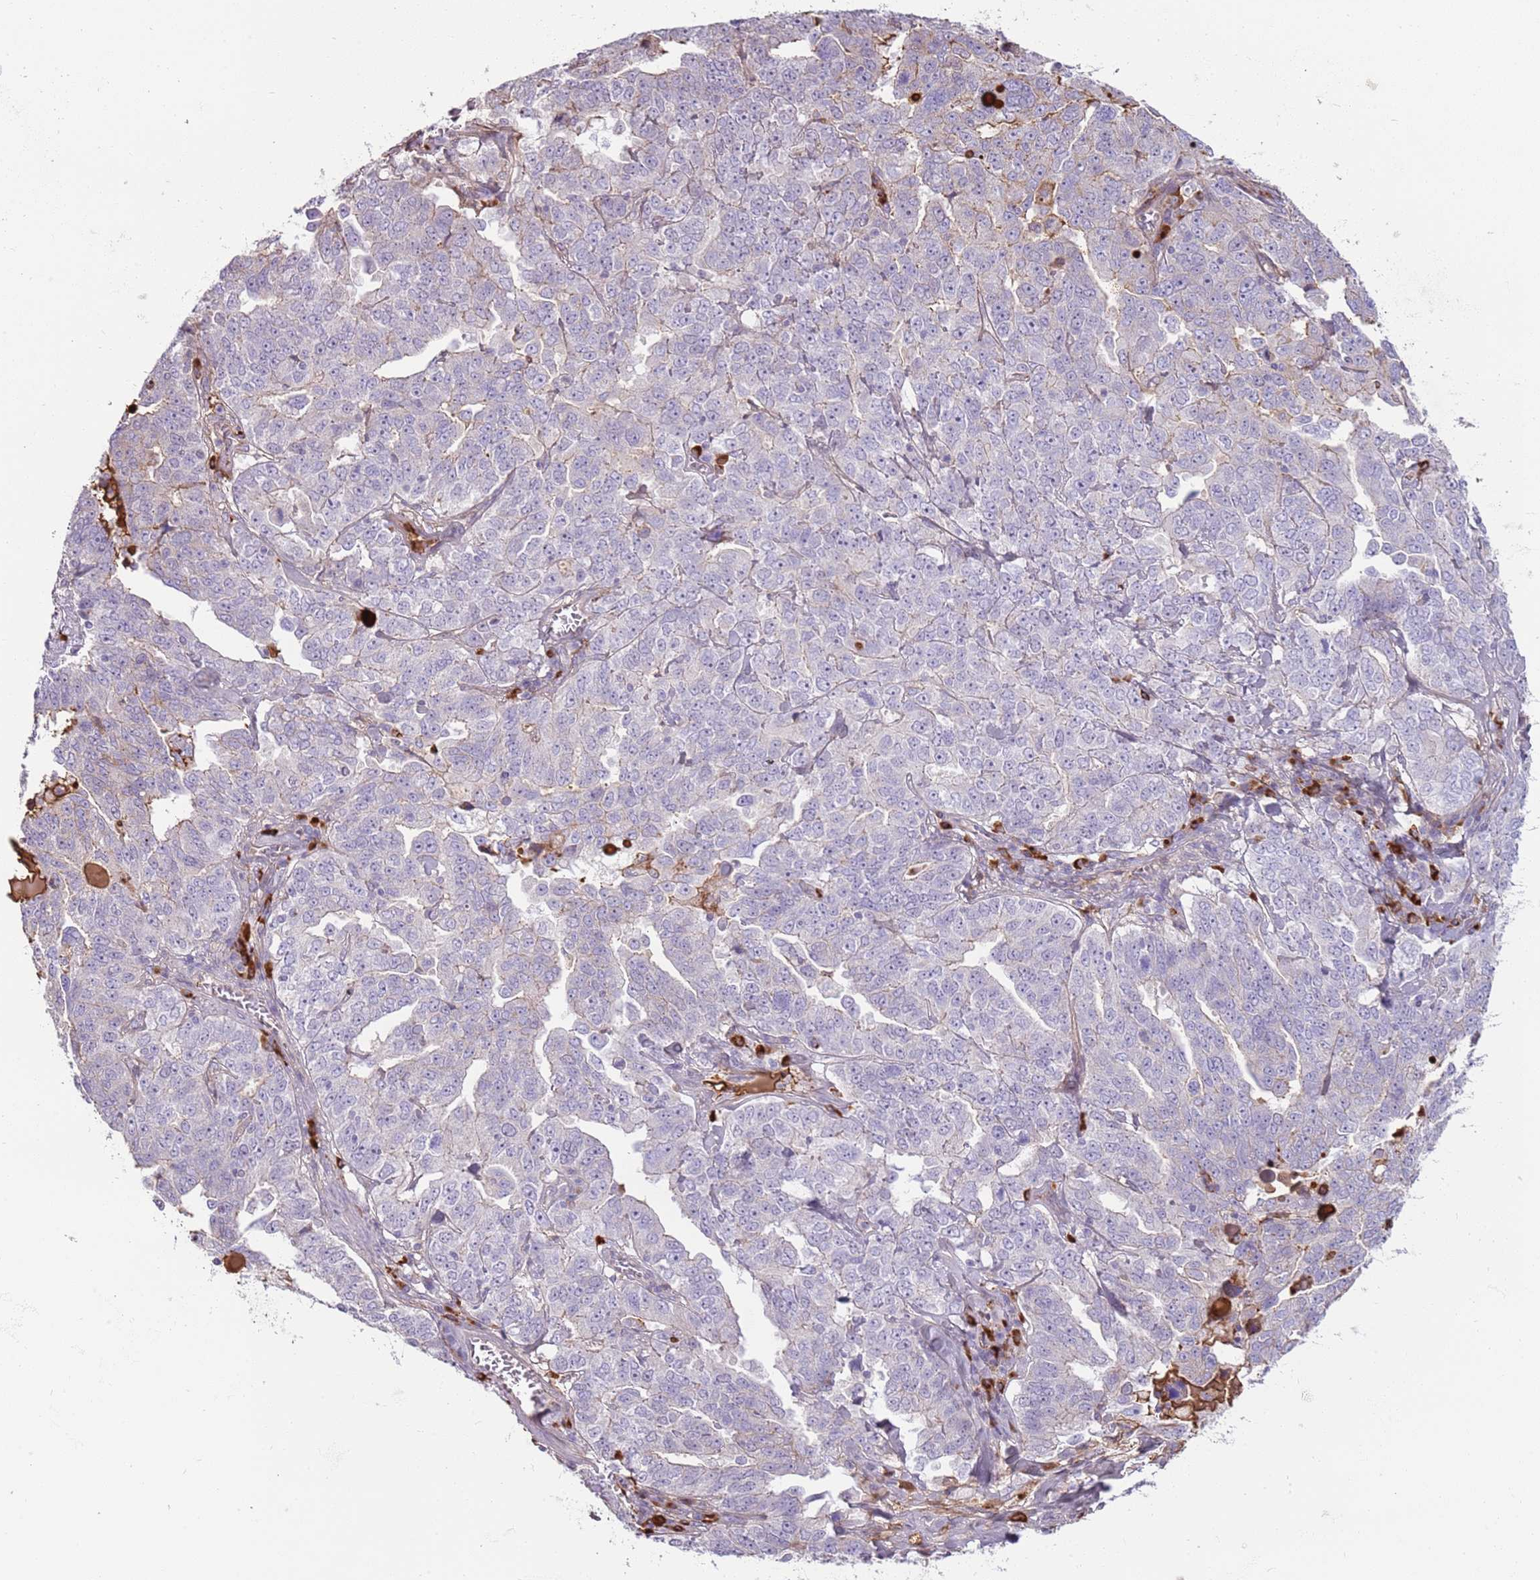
{"staining": {"intensity": "negative", "quantity": "none", "location": "none"}, "tissue": "ovarian cancer", "cell_type": "Tumor cells", "image_type": "cancer", "snomed": [{"axis": "morphology", "description": "Carcinoma, endometroid"}, {"axis": "topography", "description": "Ovary"}], "caption": "Tumor cells show no significant protein expression in endometroid carcinoma (ovarian).", "gene": "MCUB", "patient": {"sex": "female", "age": 62}}